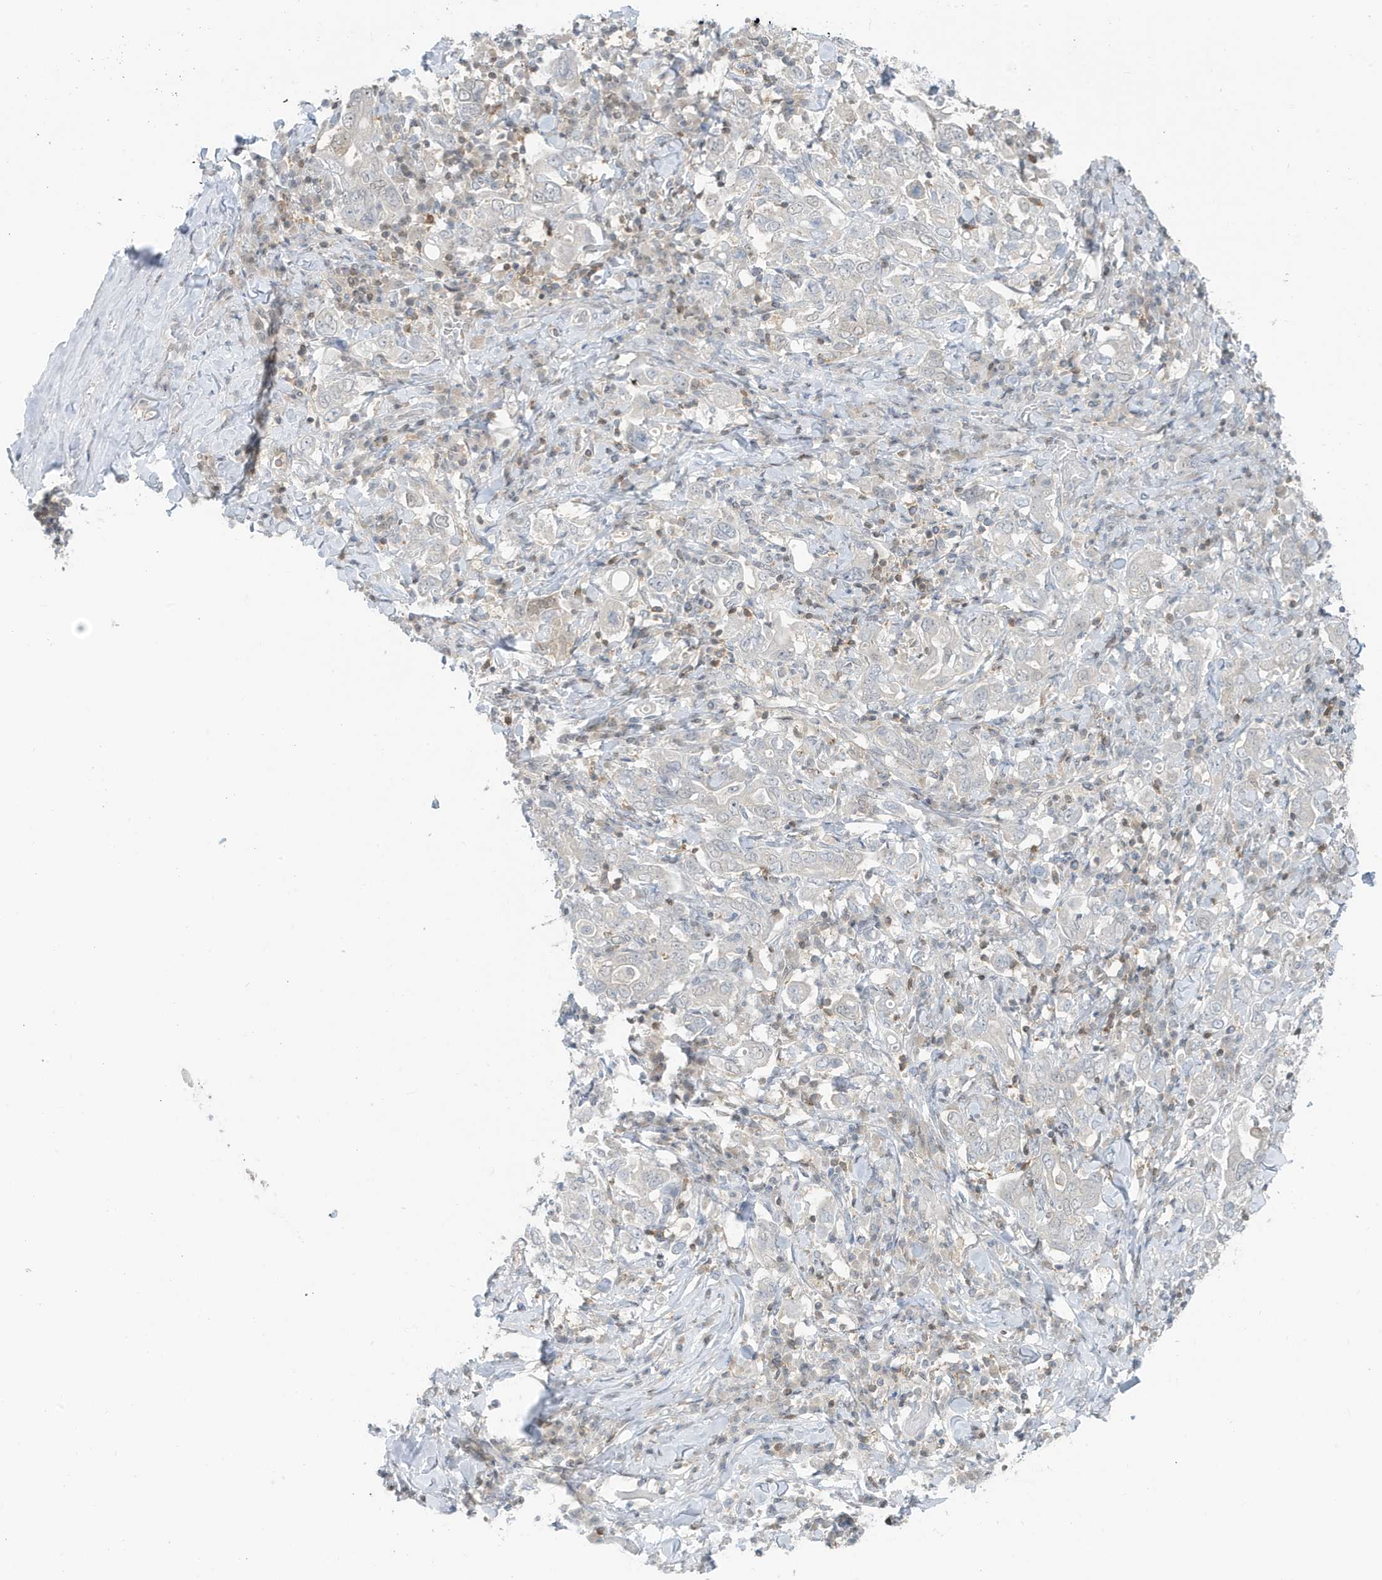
{"staining": {"intensity": "negative", "quantity": "none", "location": "none"}, "tissue": "stomach cancer", "cell_type": "Tumor cells", "image_type": "cancer", "snomed": [{"axis": "morphology", "description": "Adenocarcinoma, NOS"}, {"axis": "topography", "description": "Stomach, upper"}], "caption": "This is a micrograph of immunohistochemistry staining of stomach cancer (adenocarcinoma), which shows no expression in tumor cells.", "gene": "OGA", "patient": {"sex": "male", "age": 62}}